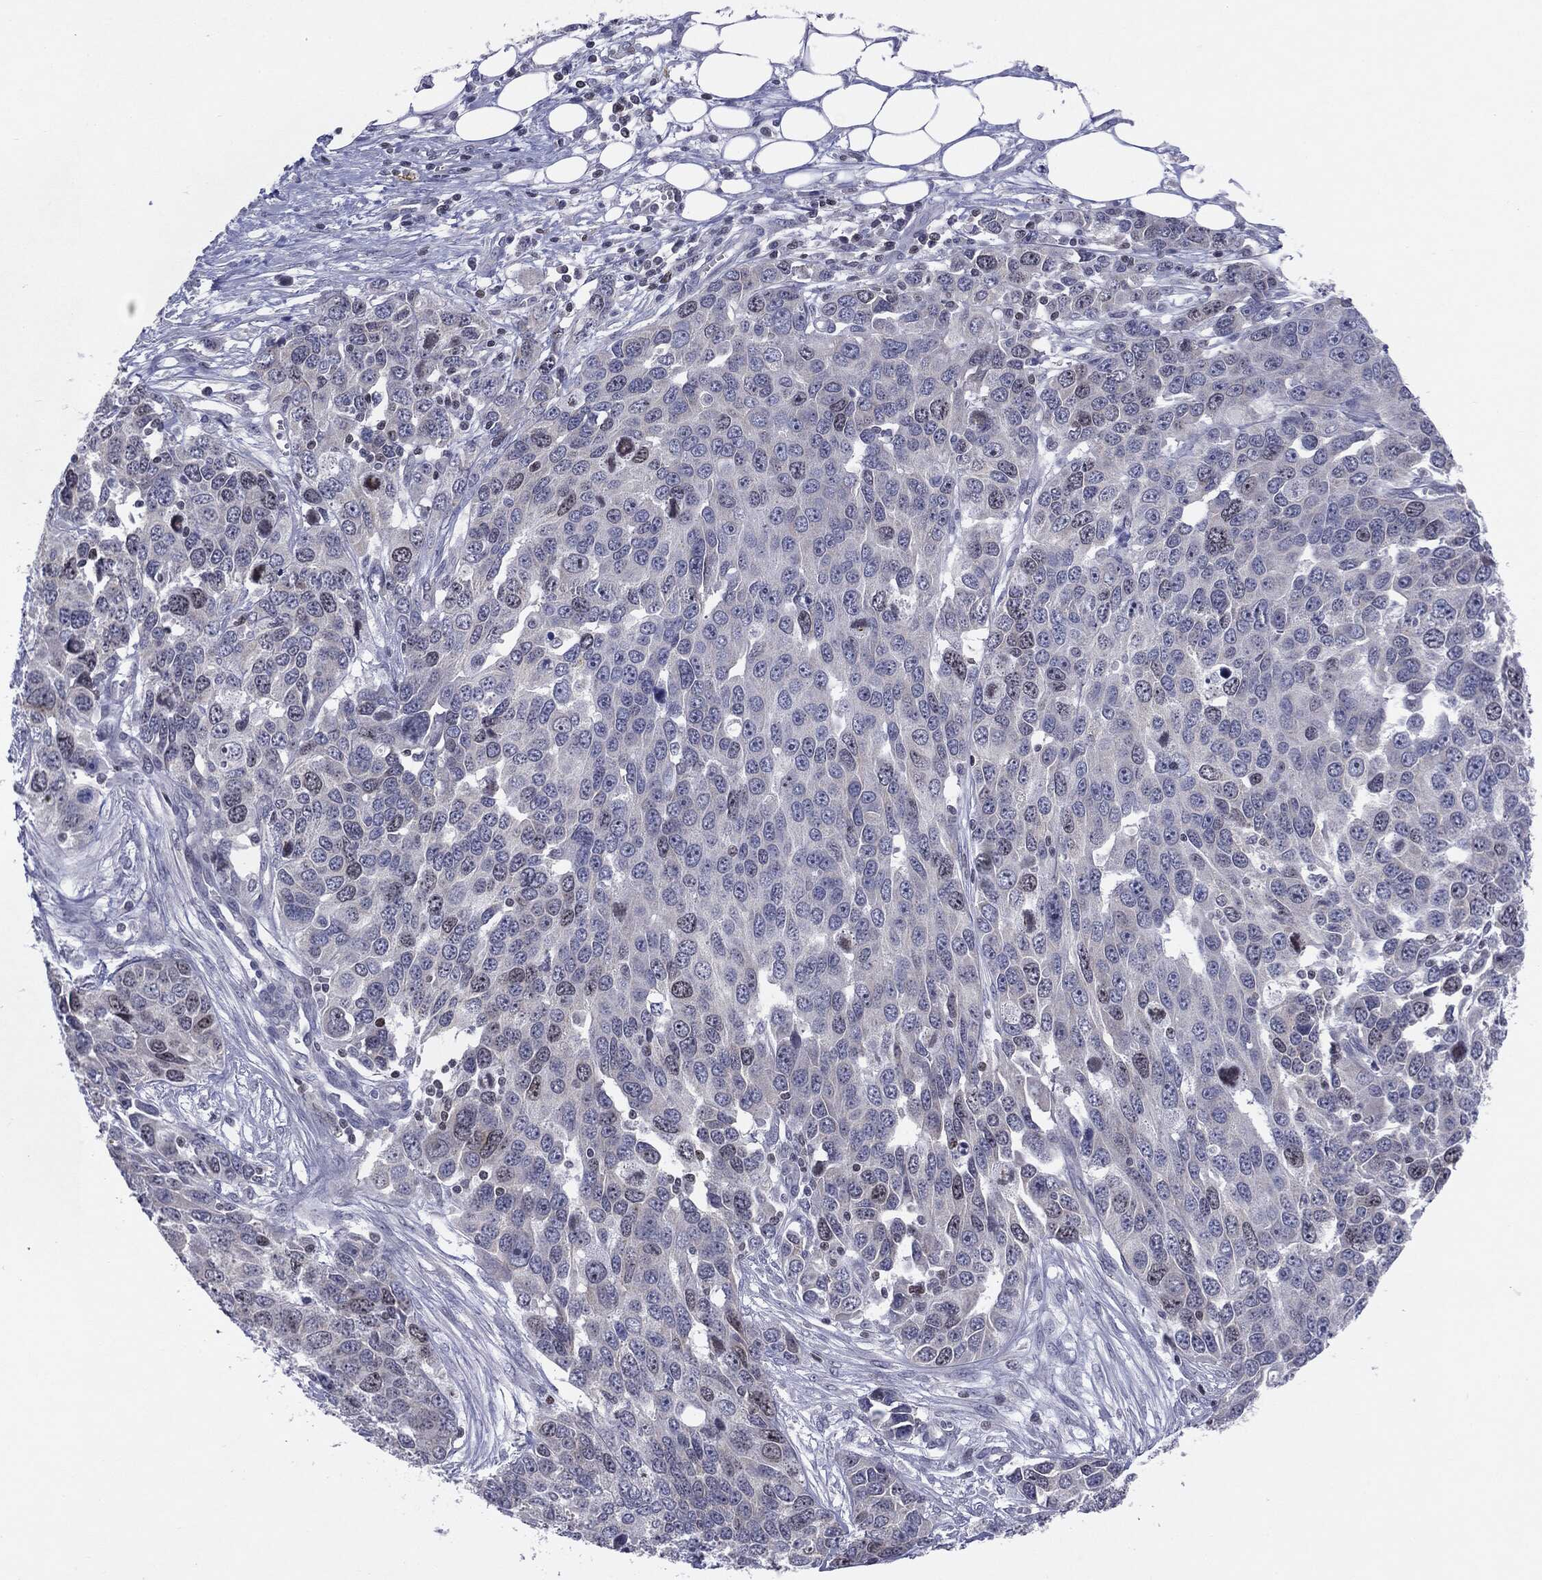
{"staining": {"intensity": "negative", "quantity": "none", "location": "none"}, "tissue": "ovarian cancer", "cell_type": "Tumor cells", "image_type": "cancer", "snomed": [{"axis": "morphology", "description": "Cystadenocarcinoma, serous, NOS"}, {"axis": "topography", "description": "Ovary"}], "caption": "The micrograph demonstrates no staining of tumor cells in ovarian cancer (serous cystadenocarcinoma).", "gene": "KIF2C", "patient": {"sex": "female", "age": 76}}